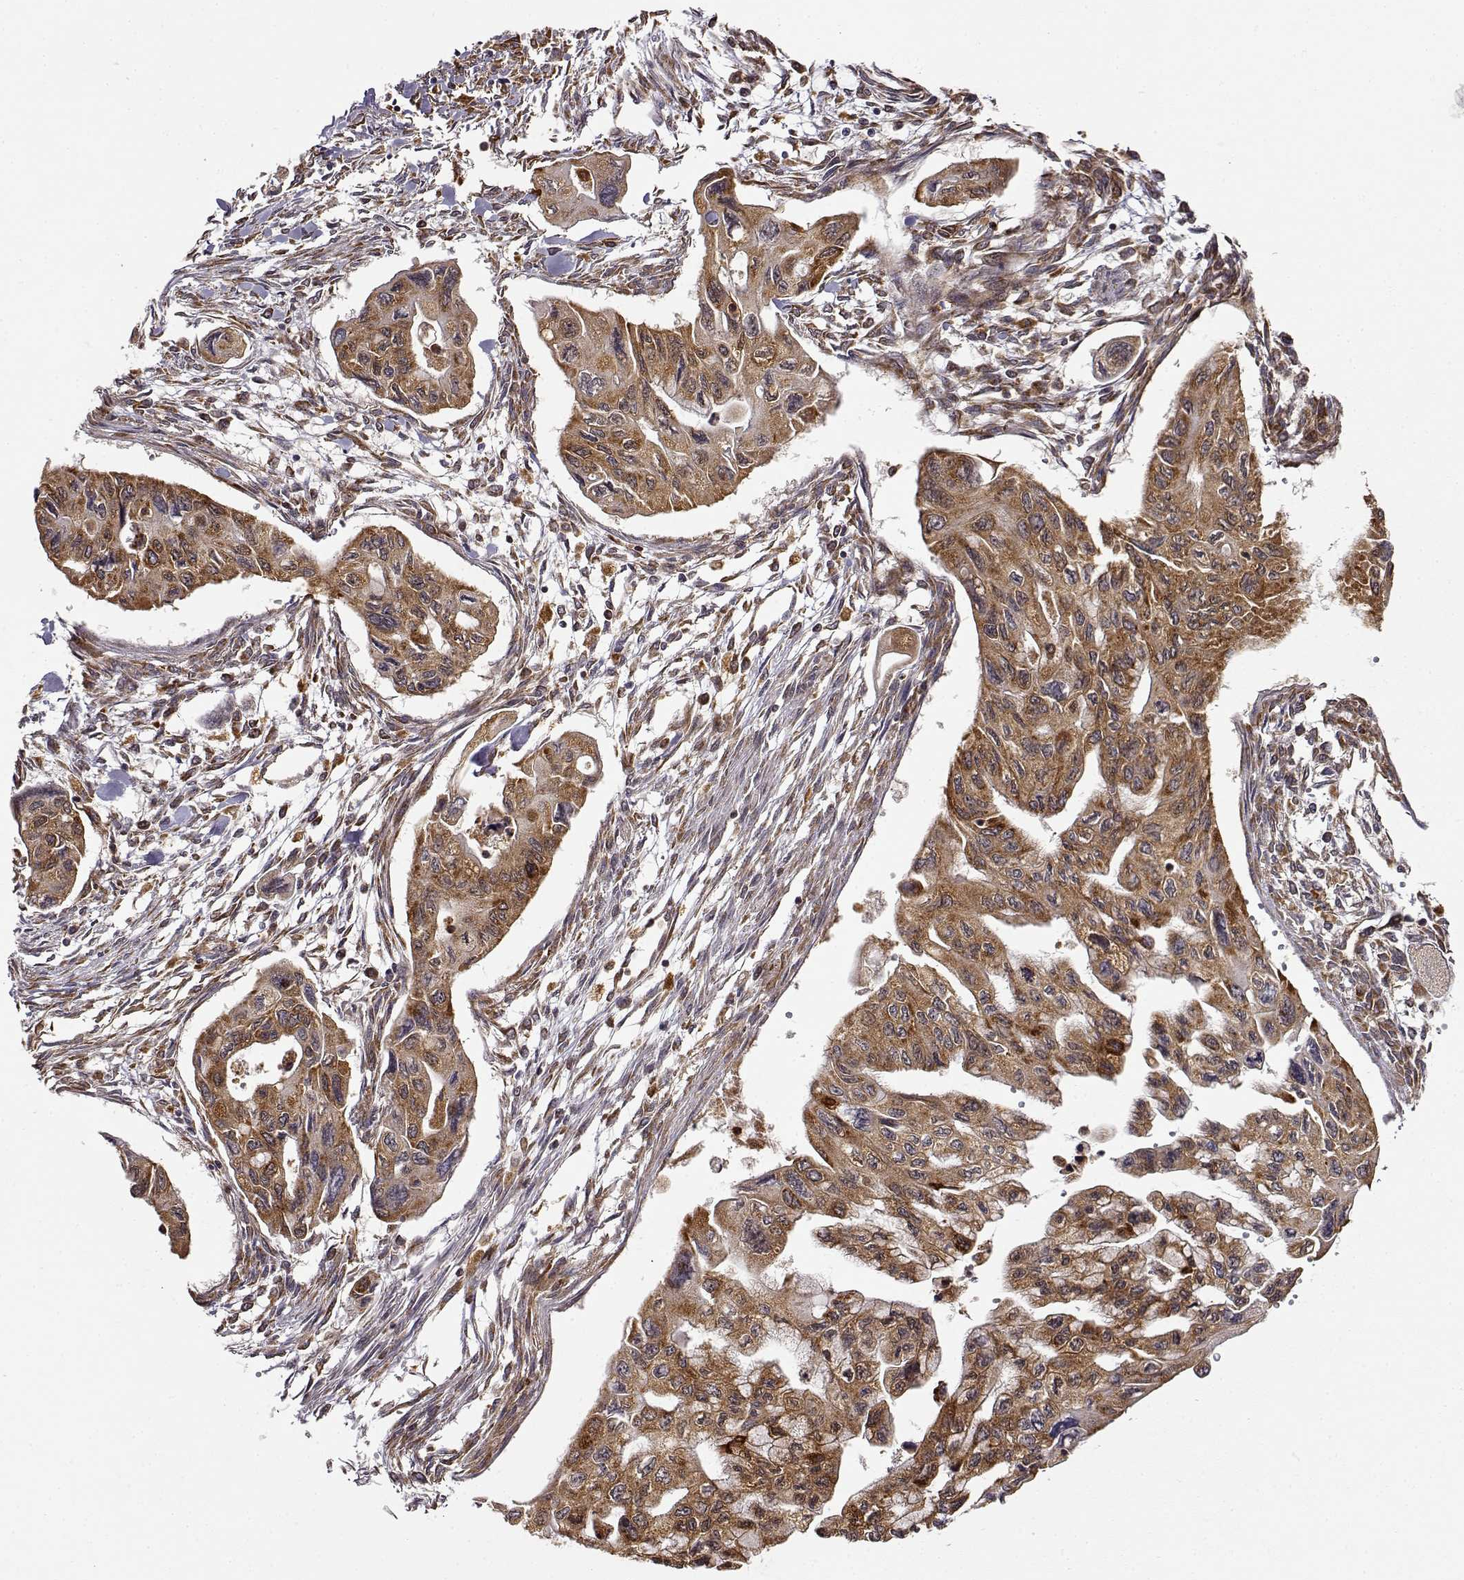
{"staining": {"intensity": "moderate", "quantity": ">75%", "location": "cytoplasmic/membranous"}, "tissue": "pancreatic cancer", "cell_type": "Tumor cells", "image_type": "cancer", "snomed": [{"axis": "morphology", "description": "Adenocarcinoma, NOS"}, {"axis": "topography", "description": "Pancreas"}], "caption": "Protein staining of pancreatic cancer tissue exhibits moderate cytoplasmic/membranous positivity in about >75% of tumor cells.", "gene": "RNF13", "patient": {"sex": "female", "age": 76}}